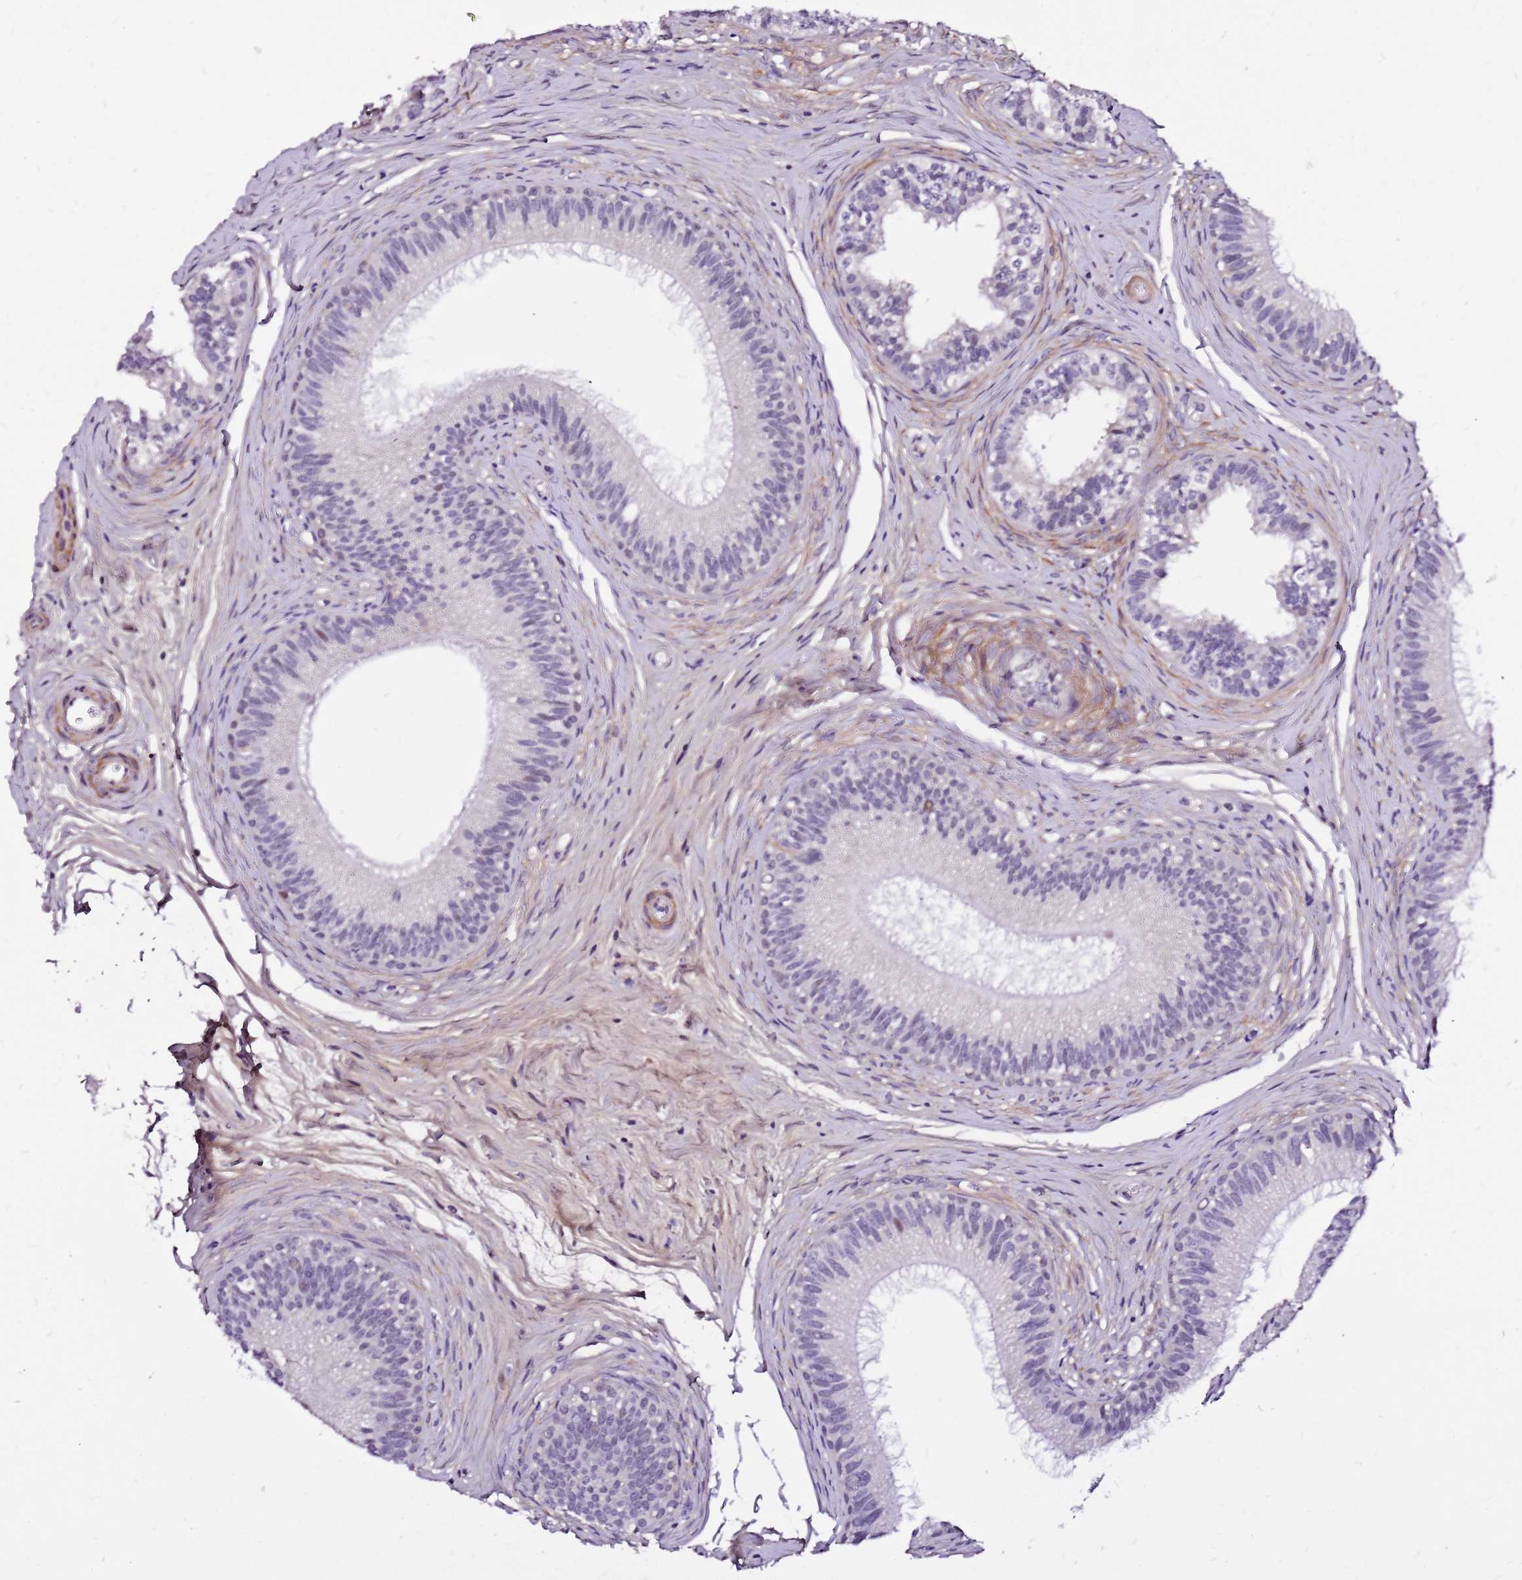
{"staining": {"intensity": "weak", "quantity": "<25%", "location": "cytoplasmic/membranous"}, "tissue": "epididymis", "cell_type": "Glandular cells", "image_type": "normal", "snomed": [{"axis": "morphology", "description": "Normal tissue, NOS"}, {"axis": "topography", "description": "Epididymis"}], "caption": "DAB (3,3'-diaminobenzidine) immunohistochemical staining of normal epididymis shows no significant positivity in glandular cells.", "gene": "POLE3", "patient": {"sex": "male", "age": 27}}